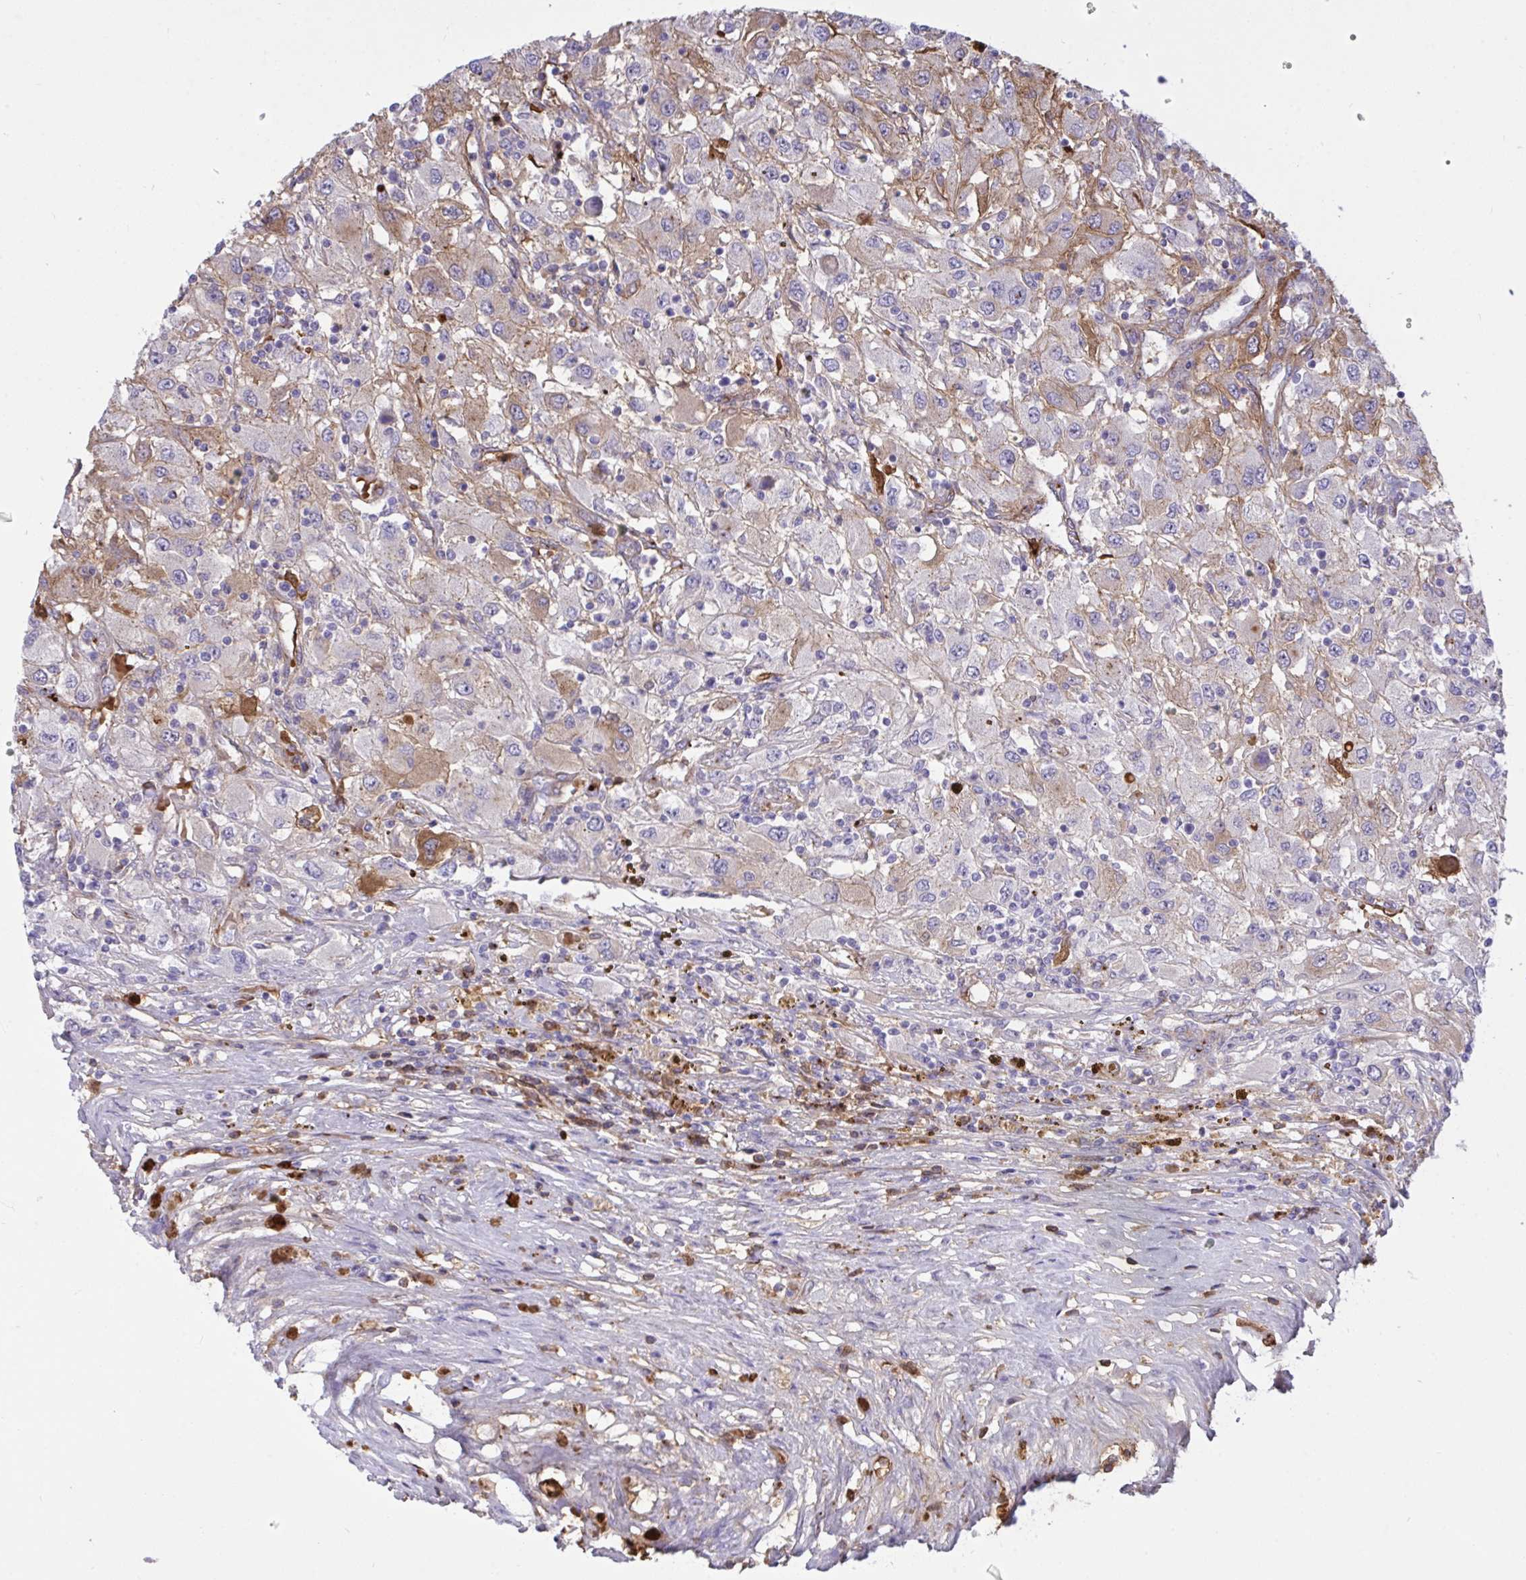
{"staining": {"intensity": "moderate", "quantity": "<25%", "location": "cytoplasmic/membranous"}, "tissue": "renal cancer", "cell_type": "Tumor cells", "image_type": "cancer", "snomed": [{"axis": "morphology", "description": "Adenocarcinoma, NOS"}, {"axis": "topography", "description": "Kidney"}], "caption": "This is an image of immunohistochemistry staining of renal cancer, which shows moderate staining in the cytoplasmic/membranous of tumor cells.", "gene": "F2", "patient": {"sex": "female", "age": 67}}